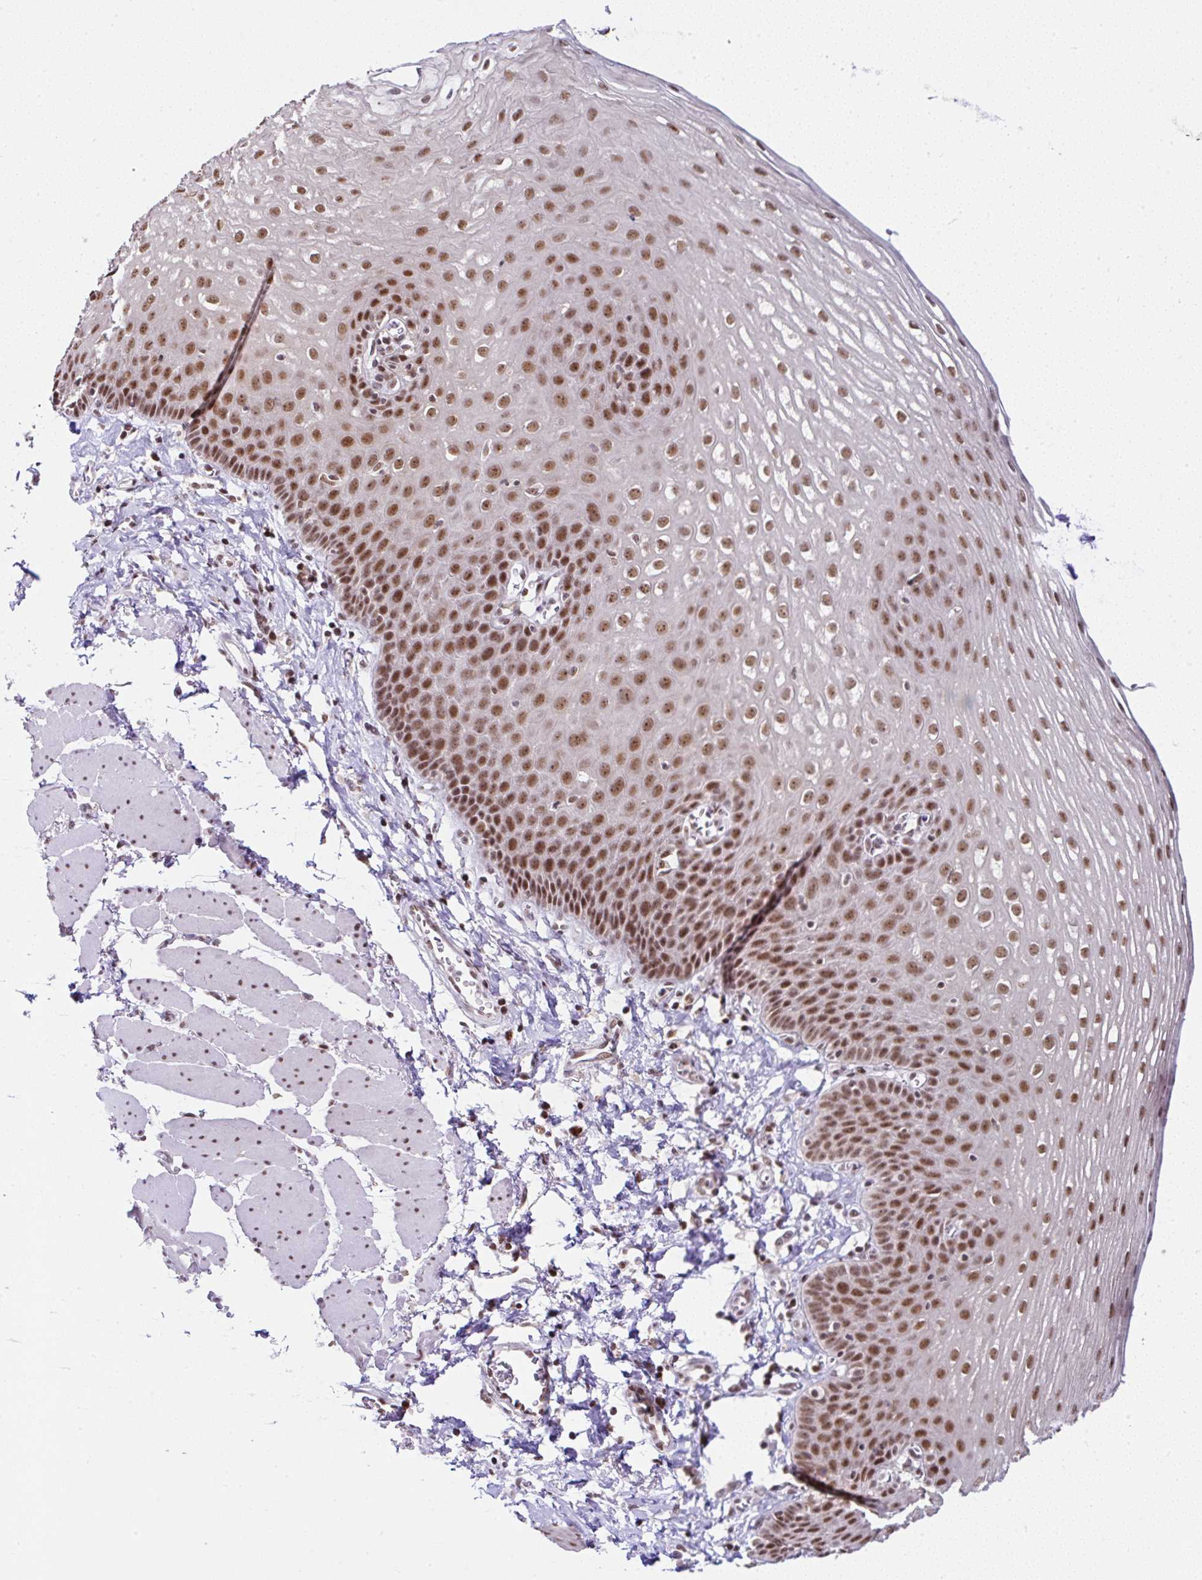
{"staining": {"intensity": "moderate", "quantity": ">75%", "location": "nuclear"}, "tissue": "esophagus", "cell_type": "Squamous epithelial cells", "image_type": "normal", "snomed": [{"axis": "morphology", "description": "Normal tissue, NOS"}, {"axis": "topography", "description": "Esophagus"}], "caption": "This photomicrograph reveals immunohistochemistry (IHC) staining of normal esophagus, with medium moderate nuclear expression in approximately >75% of squamous epithelial cells.", "gene": "PTPN2", "patient": {"sex": "female", "age": 81}}